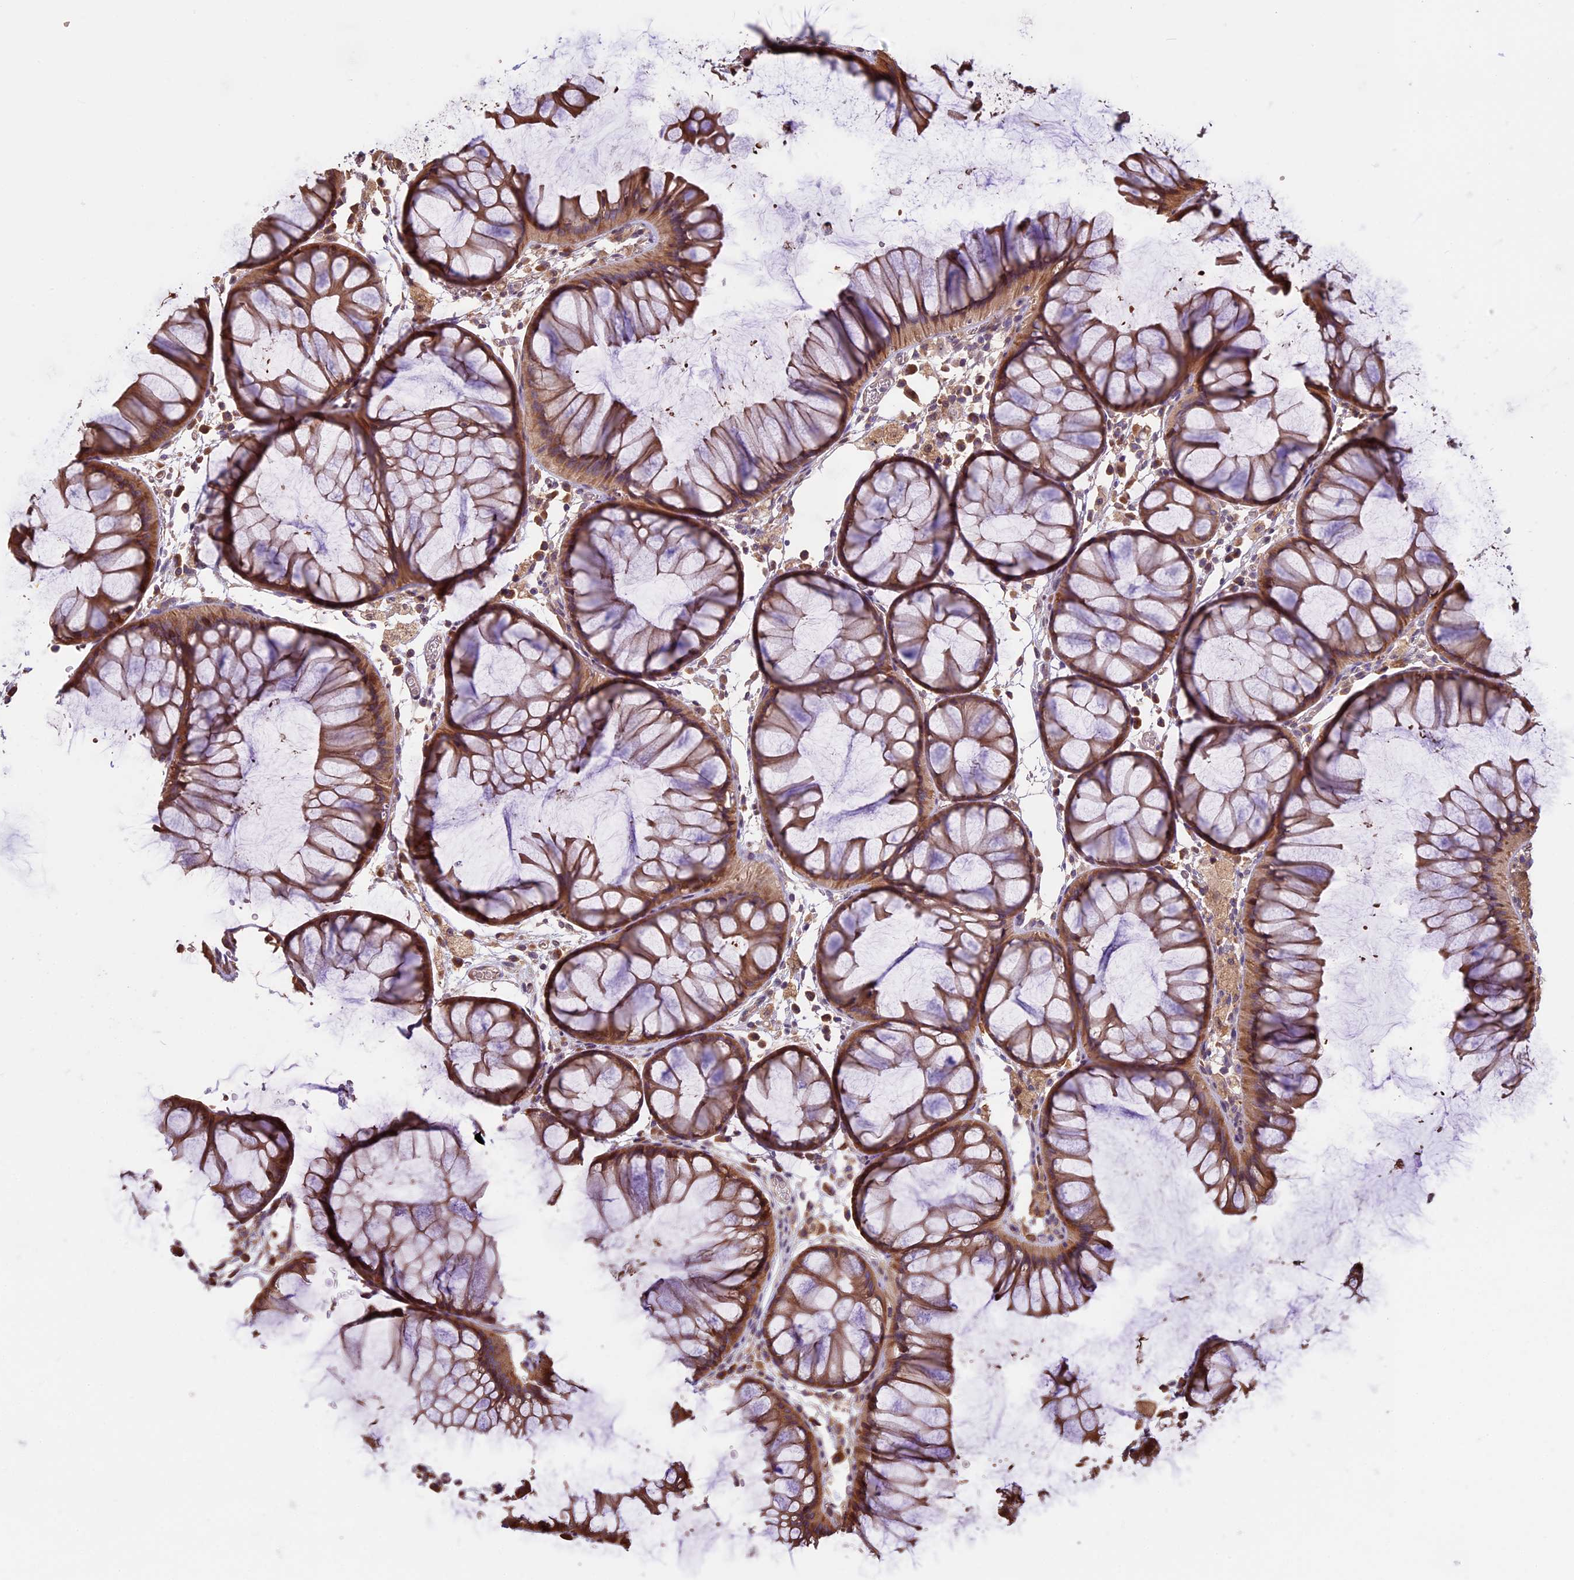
{"staining": {"intensity": "moderate", "quantity": ">75%", "location": "cytoplasmic/membranous"}, "tissue": "colon", "cell_type": "Endothelial cells", "image_type": "normal", "snomed": [{"axis": "morphology", "description": "Normal tissue, NOS"}, {"axis": "topography", "description": "Colon"}], "caption": "The image reveals a brown stain indicating the presence of a protein in the cytoplasmic/membranous of endothelial cells in colon.", "gene": "VWA3A", "patient": {"sex": "female", "age": 82}}